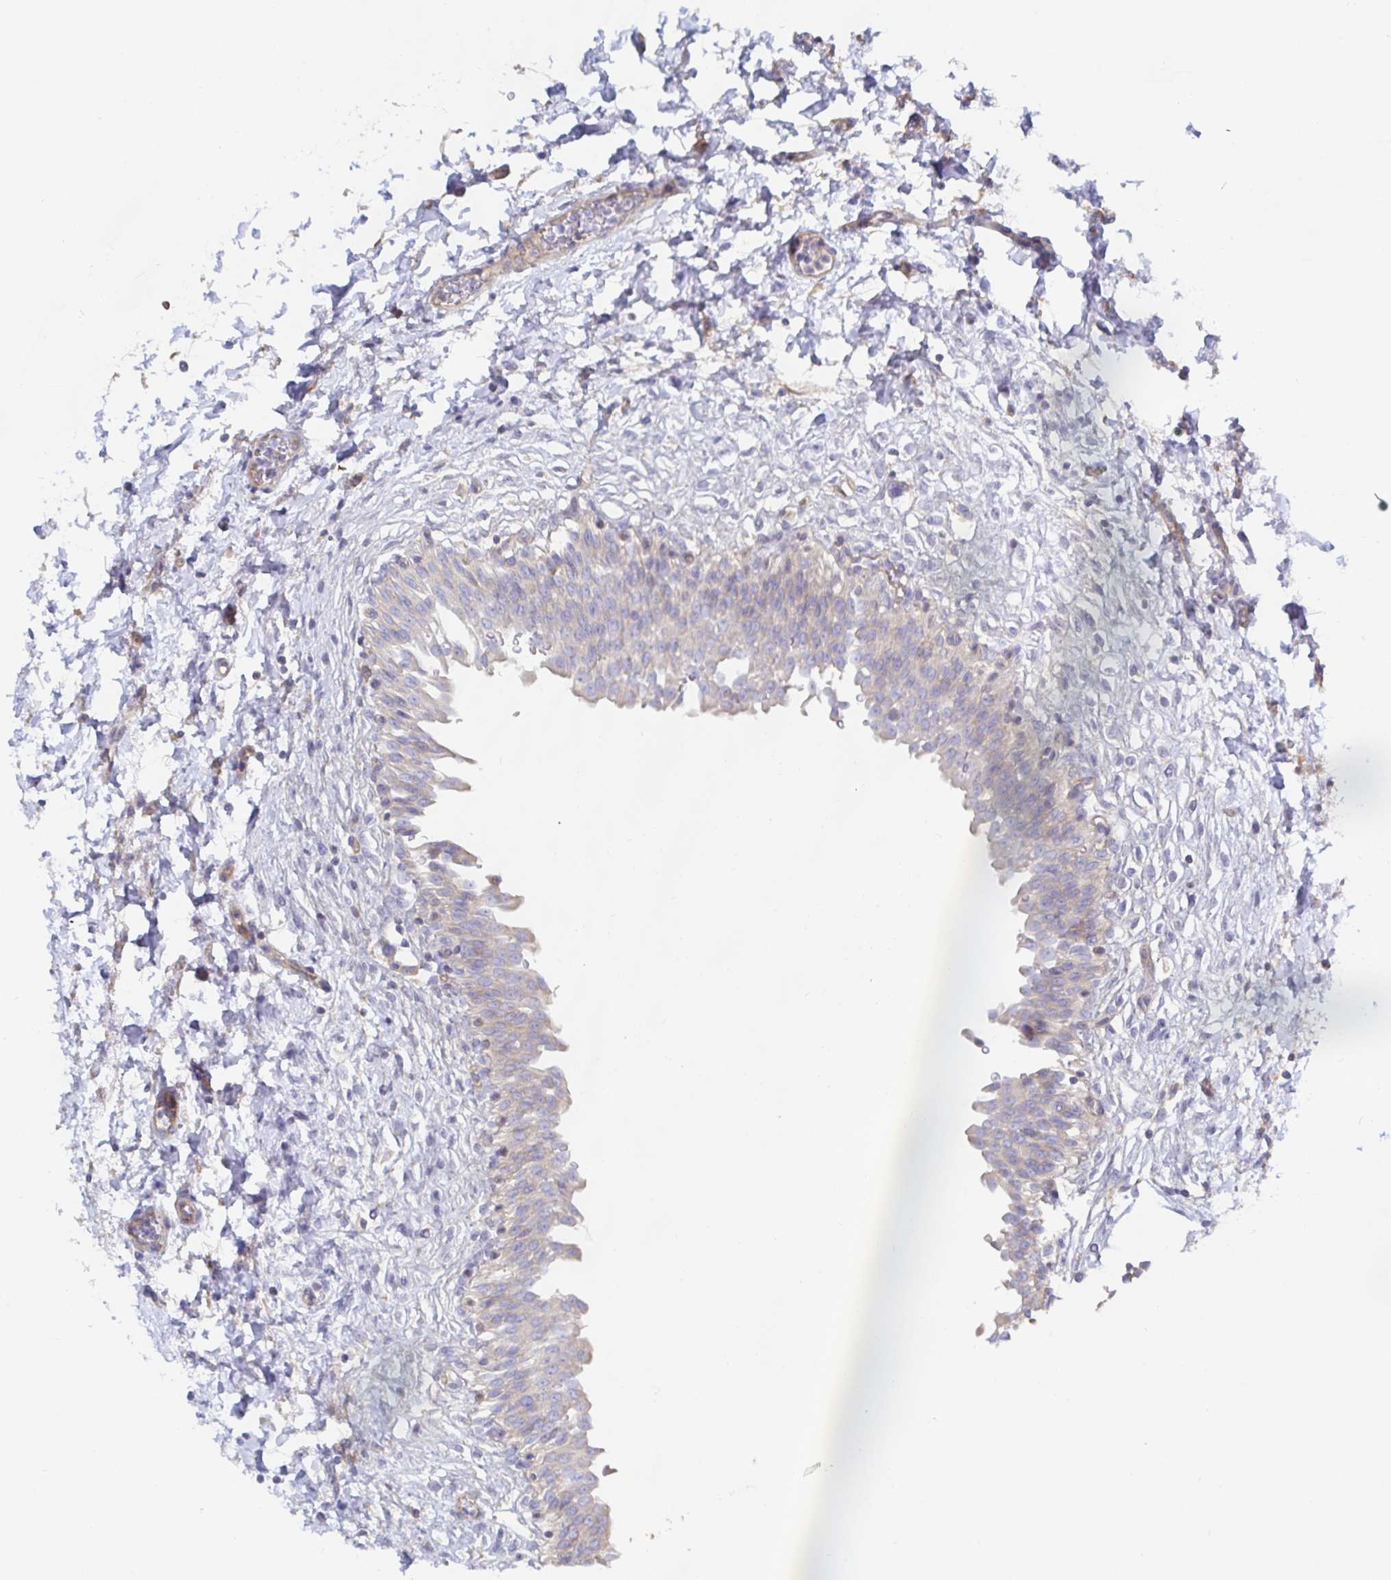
{"staining": {"intensity": "negative", "quantity": "none", "location": "none"}, "tissue": "urinary bladder", "cell_type": "Urothelial cells", "image_type": "normal", "snomed": [{"axis": "morphology", "description": "Normal tissue, NOS"}, {"axis": "topography", "description": "Urinary bladder"}], "caption": "The micrograph exhibits no staining of urothelial cells in benign urinary bladder. (Immunohistochemistry, brightfield microscopy, high magnification).", "gene": "METTL22", "patient": {"sex": "male", "age": 37}}